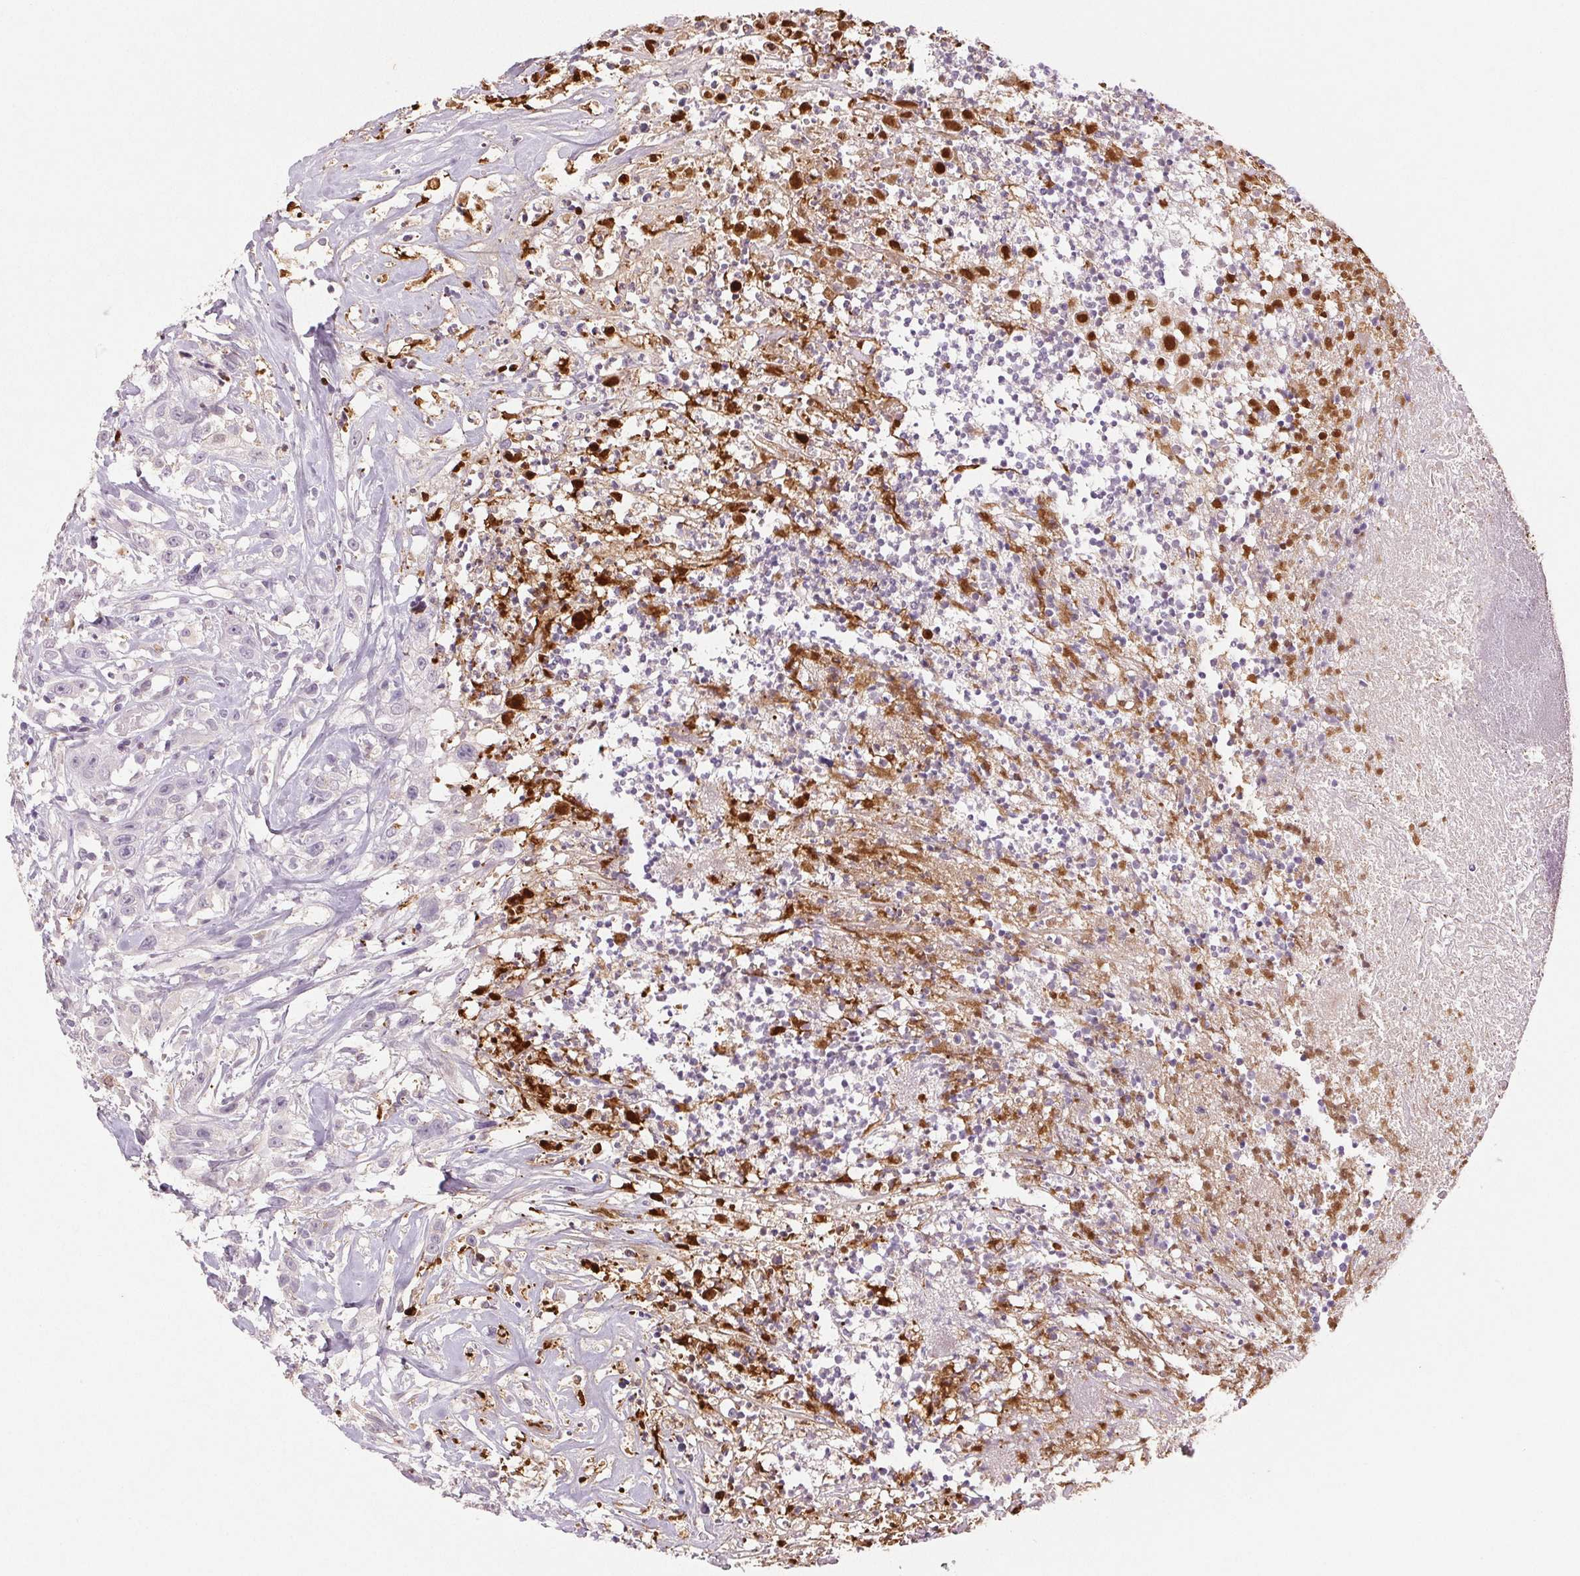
{"staining": {"intensity": "negative", "quantity": "none", "location": "none"}, "tissue": "head and neck cancer", "cell_type": "Tumor cells", "image_type": "cancer", "snomed": [{"axis": "morphology", "description": "Squamous cell carcinoma, NOS"}, {"axis": "topography", "description": "Head-Neck"}], "caption": "Head and neck cancer (squamous cell carcinoma) was stained to show a protein in brown. There is no significant positivity in tumor cells.", "gene": "LTF", "patient": {"sex": "male", "age": 57}}